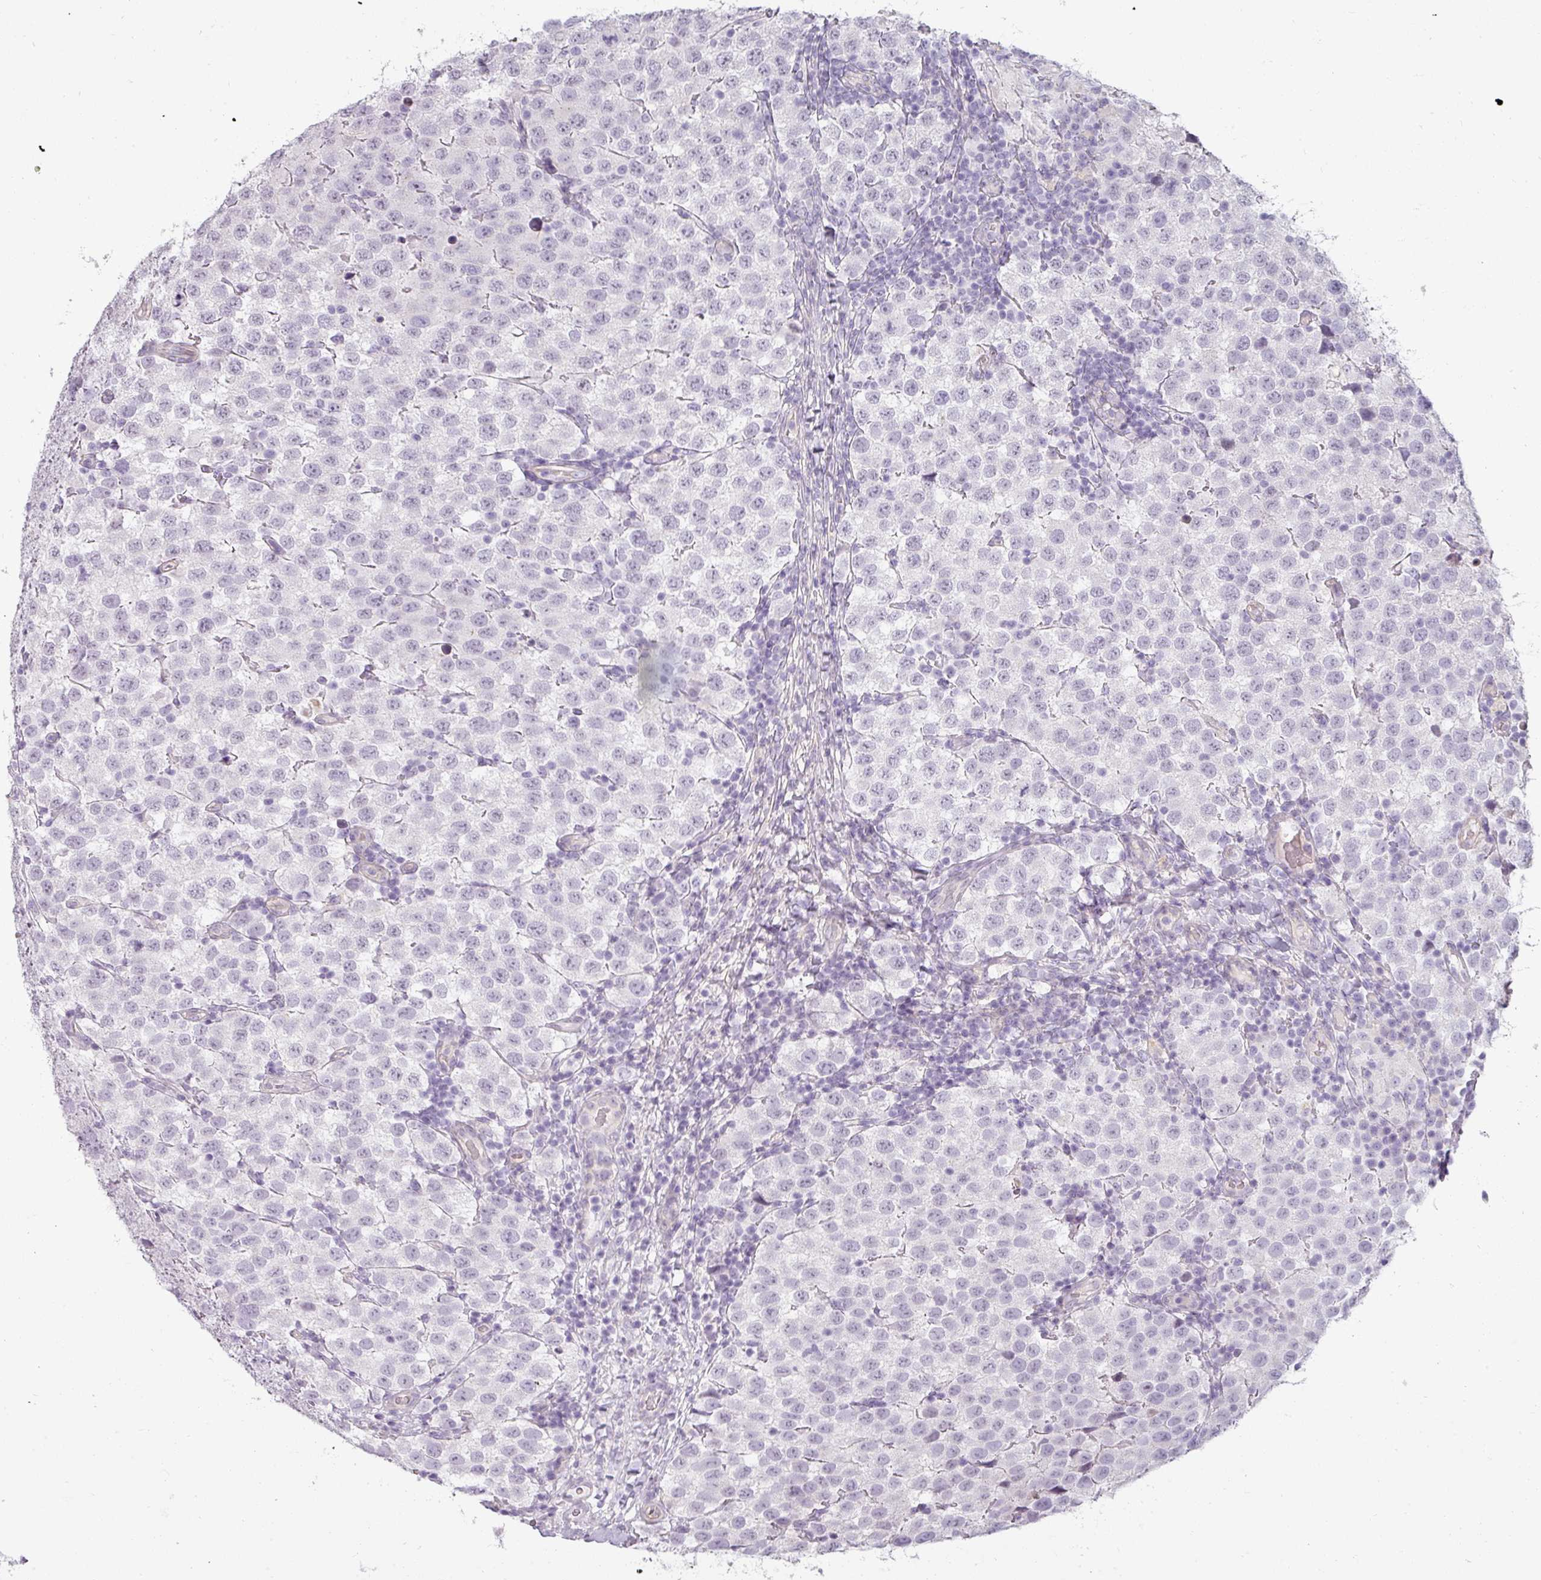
{"staining": {"intensity": "negative", "quantity": "none", "location": "none"}, "tissue": "testis cancer", "cell_type": "Tumor cells", "image_type": "cancer", "snomed": [{"axis": "morphology", "description": "Seminoma, NOS"}, {"axis": "topography", "description": "Testis"}], "caption": "Testis cancer (seminoma) was stained to show a protein in brown. There is no significant positivity in tumor cells.", "gene": "ASB1", "patient": {"sex": "male", "age": 34}}